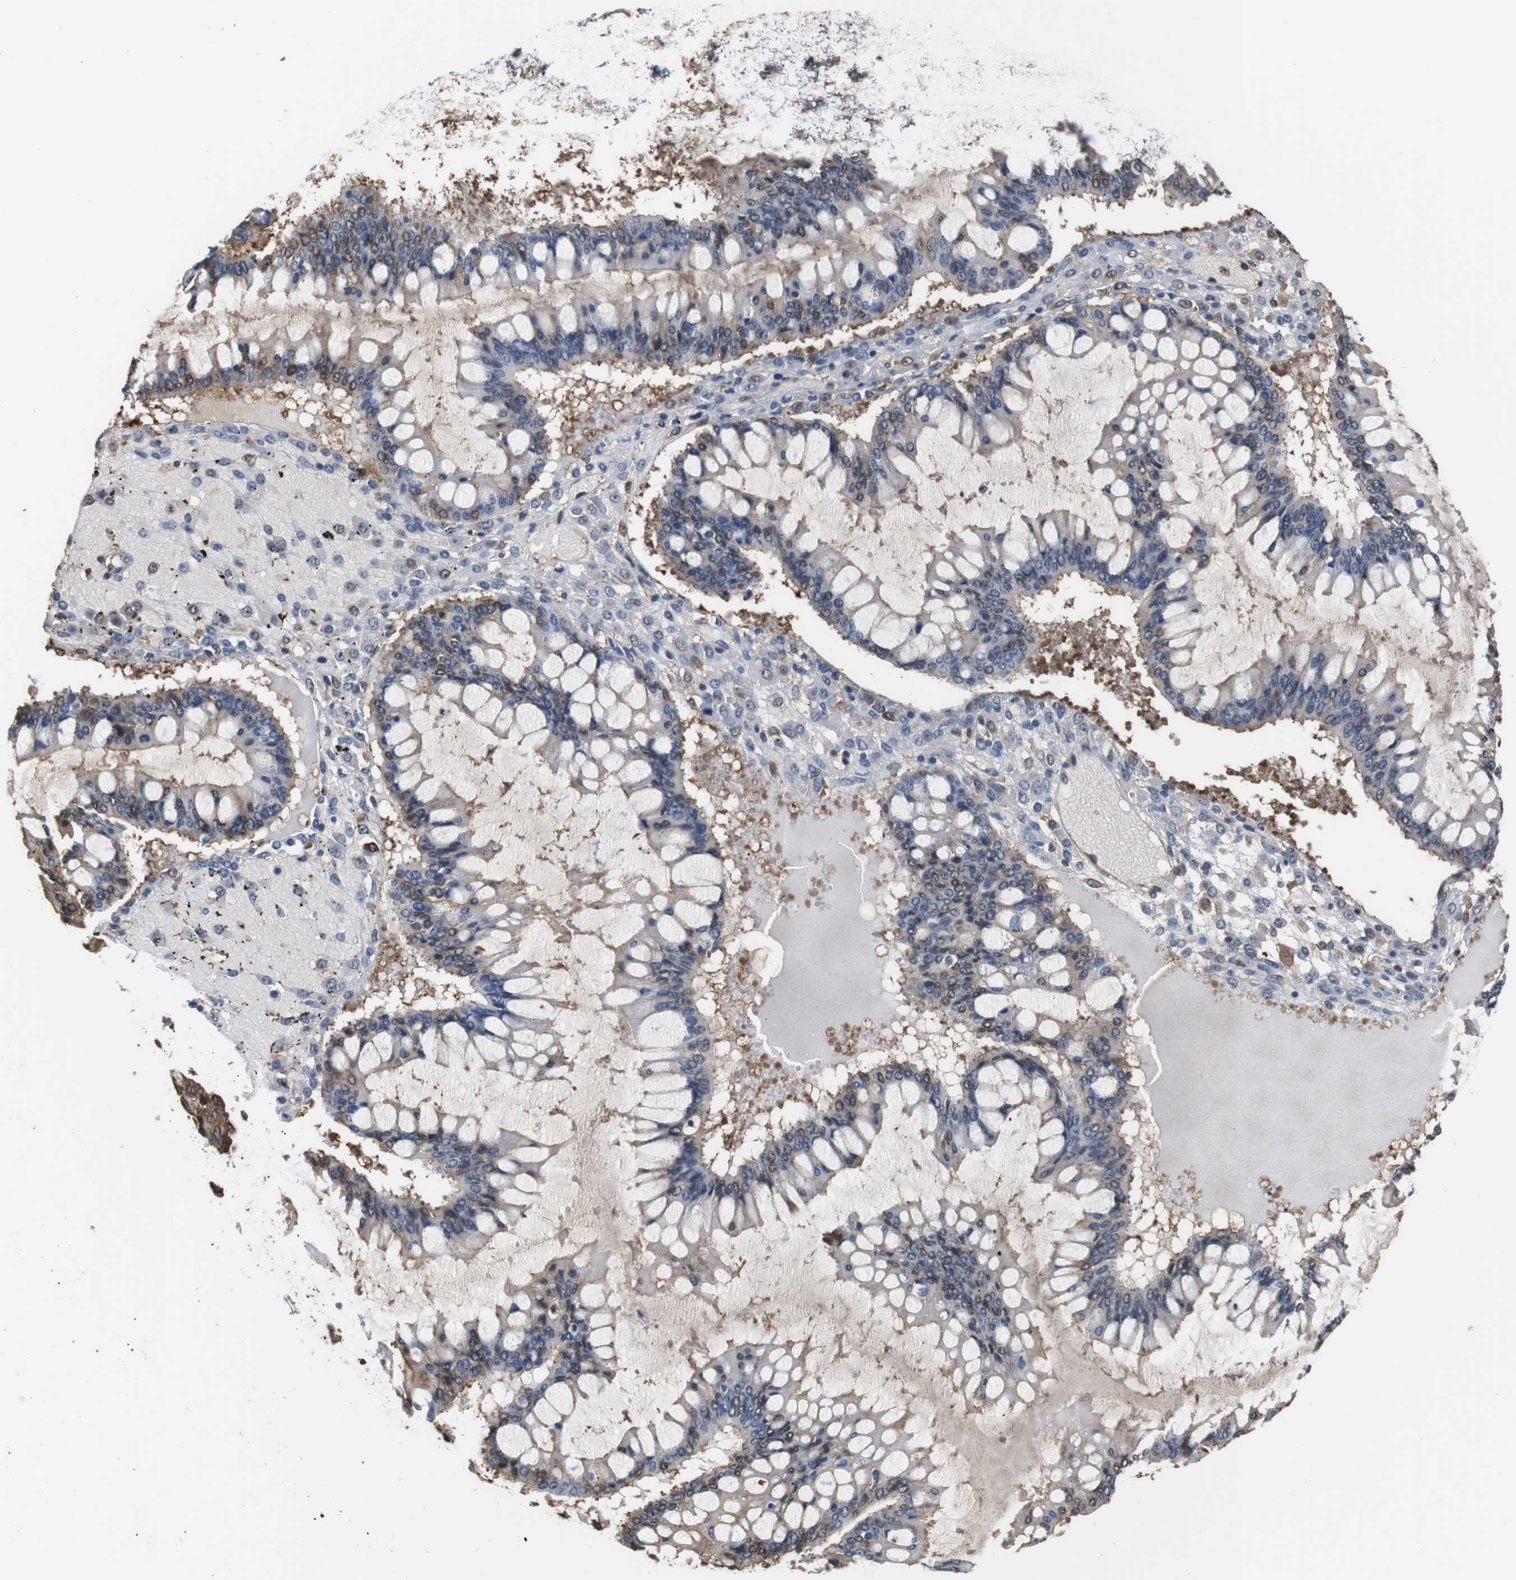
{"staining": {"intensity": "weak", "quantity": "<25%", "location": "nuclear"}, "tissue": "ovarian cancer", "cell_type": "Tumor cells", "image_type": "cancer", "snomed": [{"axis": "morphology", "description": "Cystadenocarcinoma, mucinous, NOS"}, {"axis": "topography", "description": "Ovary"}], "caption": "Tumor cells show no significant staining in ovarian cancer (mucinous cystadenocarcinoma).", "gene": "LDHA", "patient": {"sex": "female", "age": 73}}